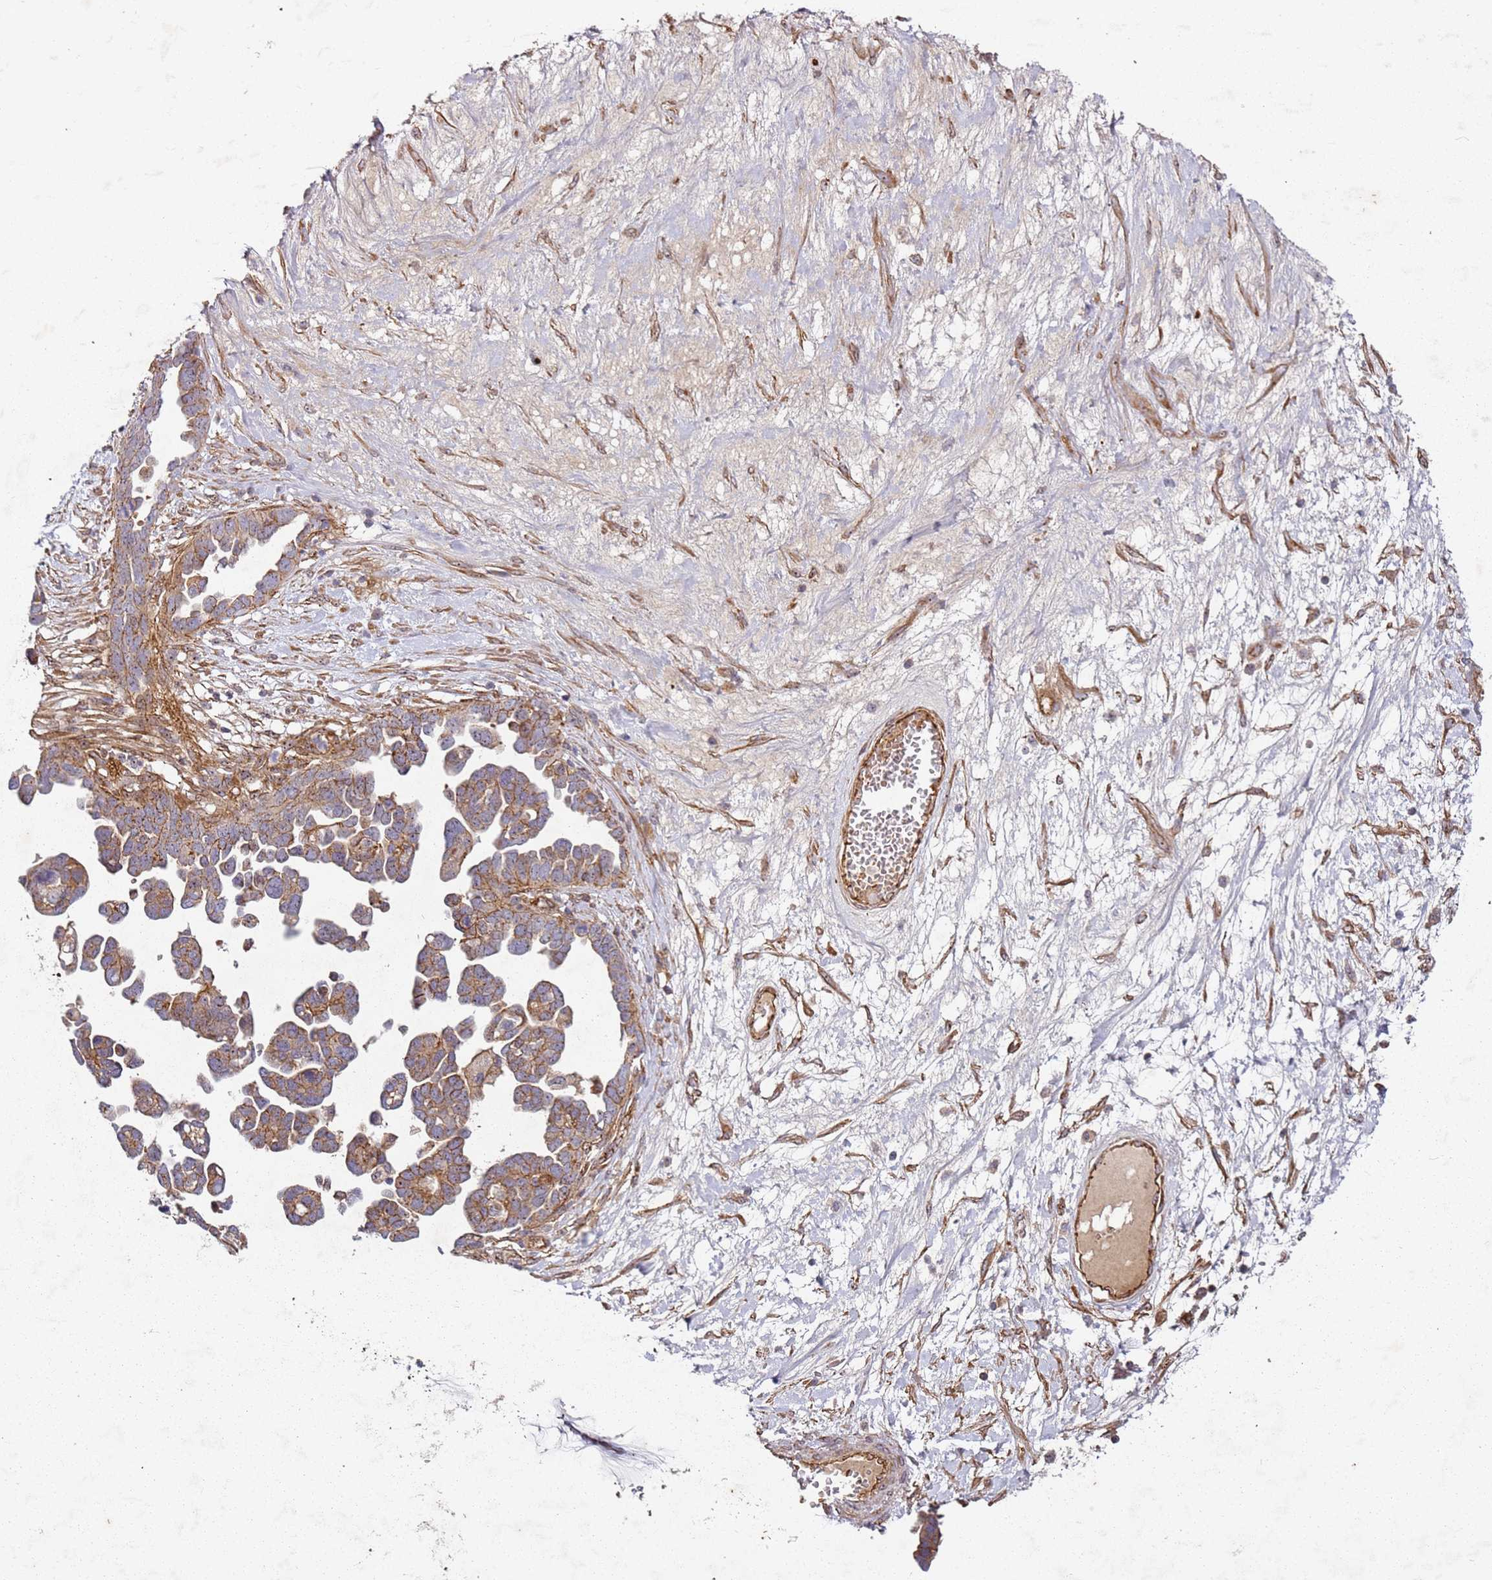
{"staining": {"intensity": "moderate", "quantity": ">75%", "location": "cytoplasmic/membranous"}, "tissue": "ovarian cancer", "cell_type": "Tumor cells", "image_type": "cancer", "snomed": [{"axis": "morphology", "description": "Cystadenocarcinoma, serous, NOS"}, {"axis": "topography", "description": "Ovary"}], "caption": "DAB (3,3'-diaminobenzidine) immunohistochemical staining of ovarian cancer (serous cystadenocarcinoma) shows moderate cytoplasmic/membranous protein positivity in about >75% of tumor cells. Nuclei are stained in blue.", "gene": "C2CD4B", "patient": {"sex": "female", "age": 54}}